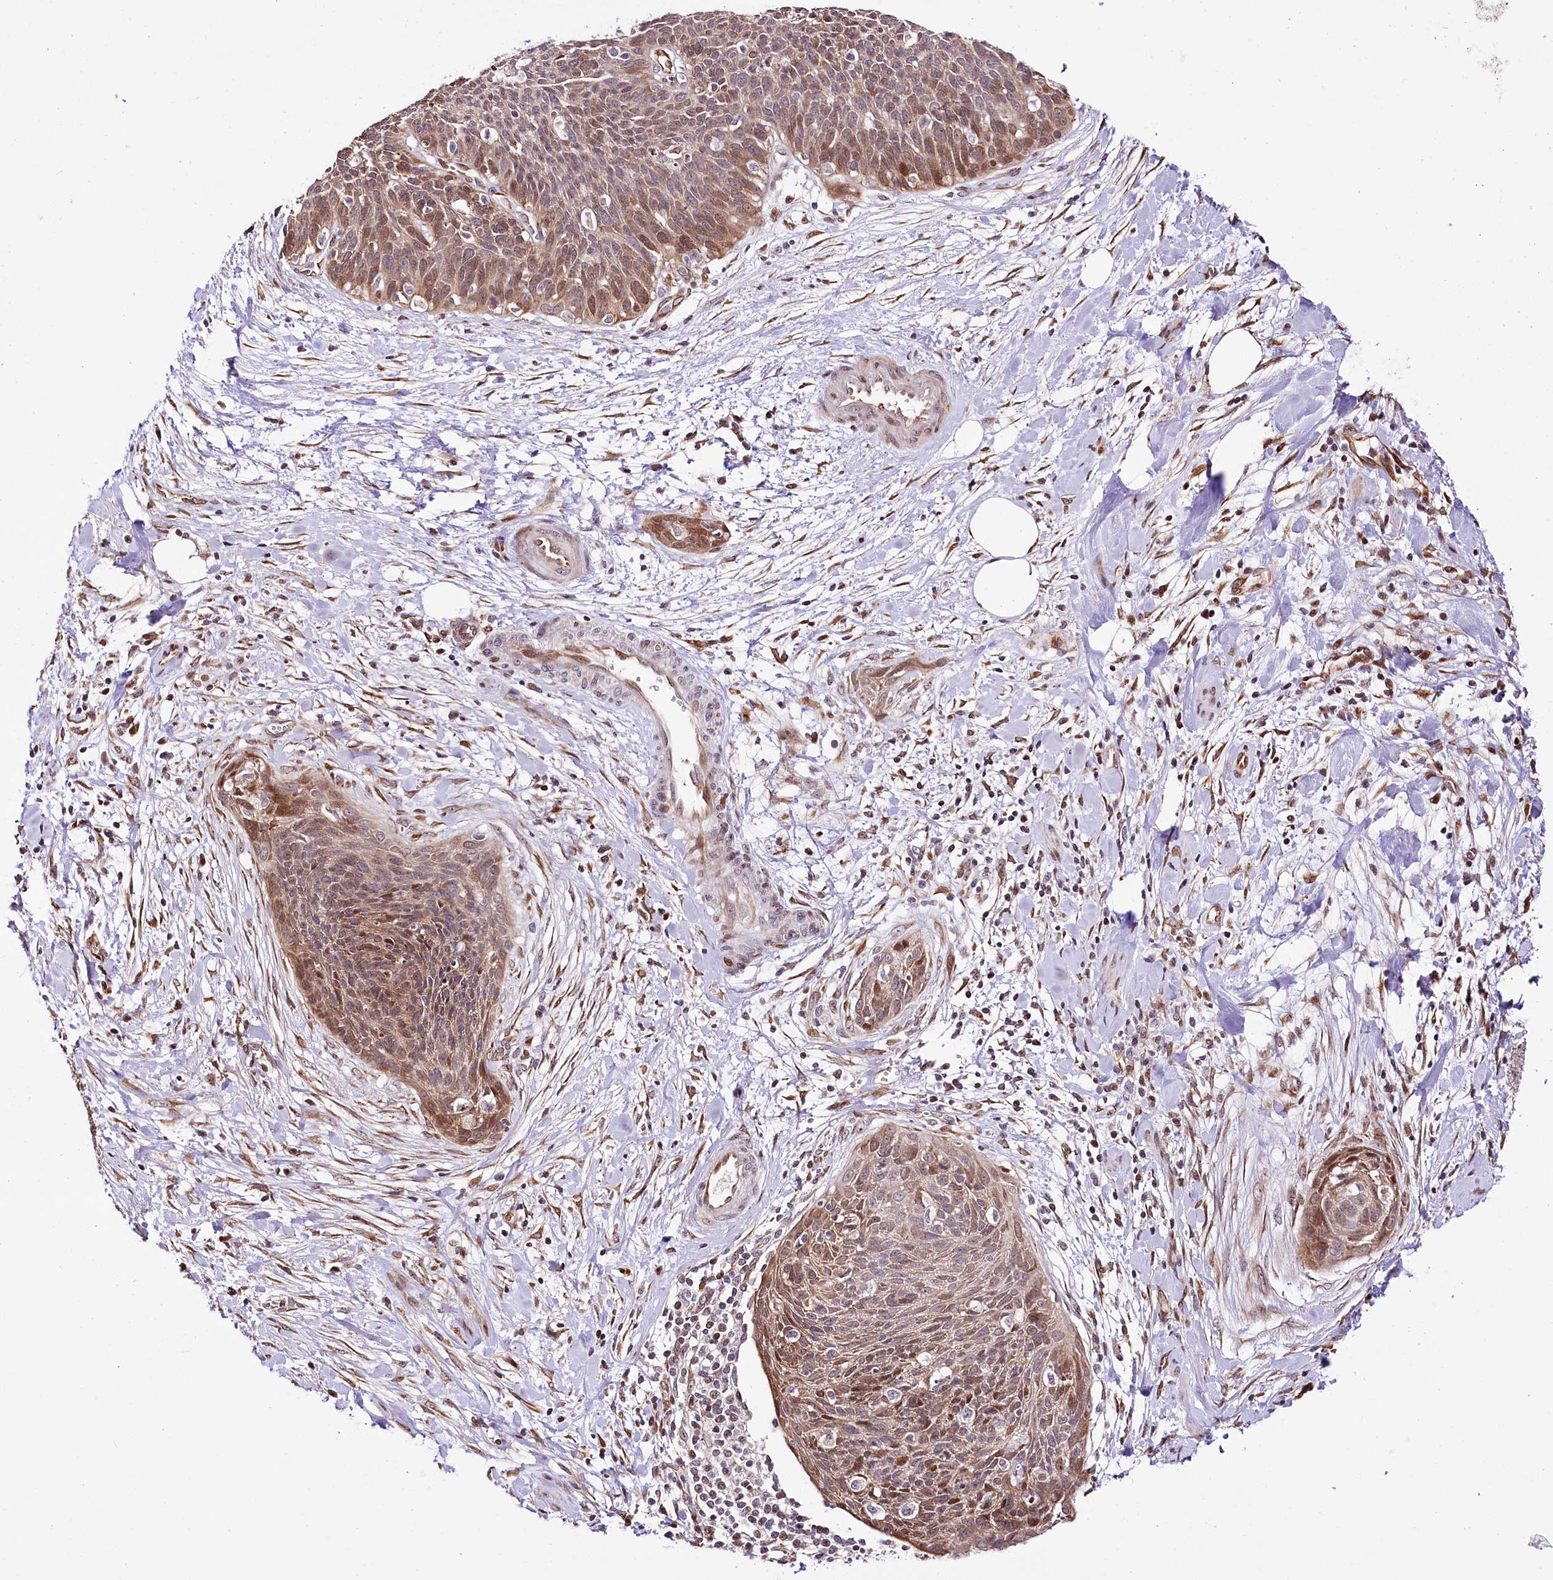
{"staining": {"intensity": "moderate", "quantity": "25%-75%", "location": "cytoplasmic/membranous,nuclear"}, "tissue": "cervical cancer", "cell_type": "Tumor cells", "image_type": "cancer", "snomed": [{"axis": "morphology", "description": "Squamous cell carcinoma, NOS"}, {"axis": "topography", "description": "Cervix"}], "caption": "A histopathology image of cervical squamous cell carcinoma stained for a protein shows moderate cytoplasmic/membranous and nuclear brown staining in tumor cells.", "gene": "CUTC", "patient": {"sex": "female", "age": 55}}